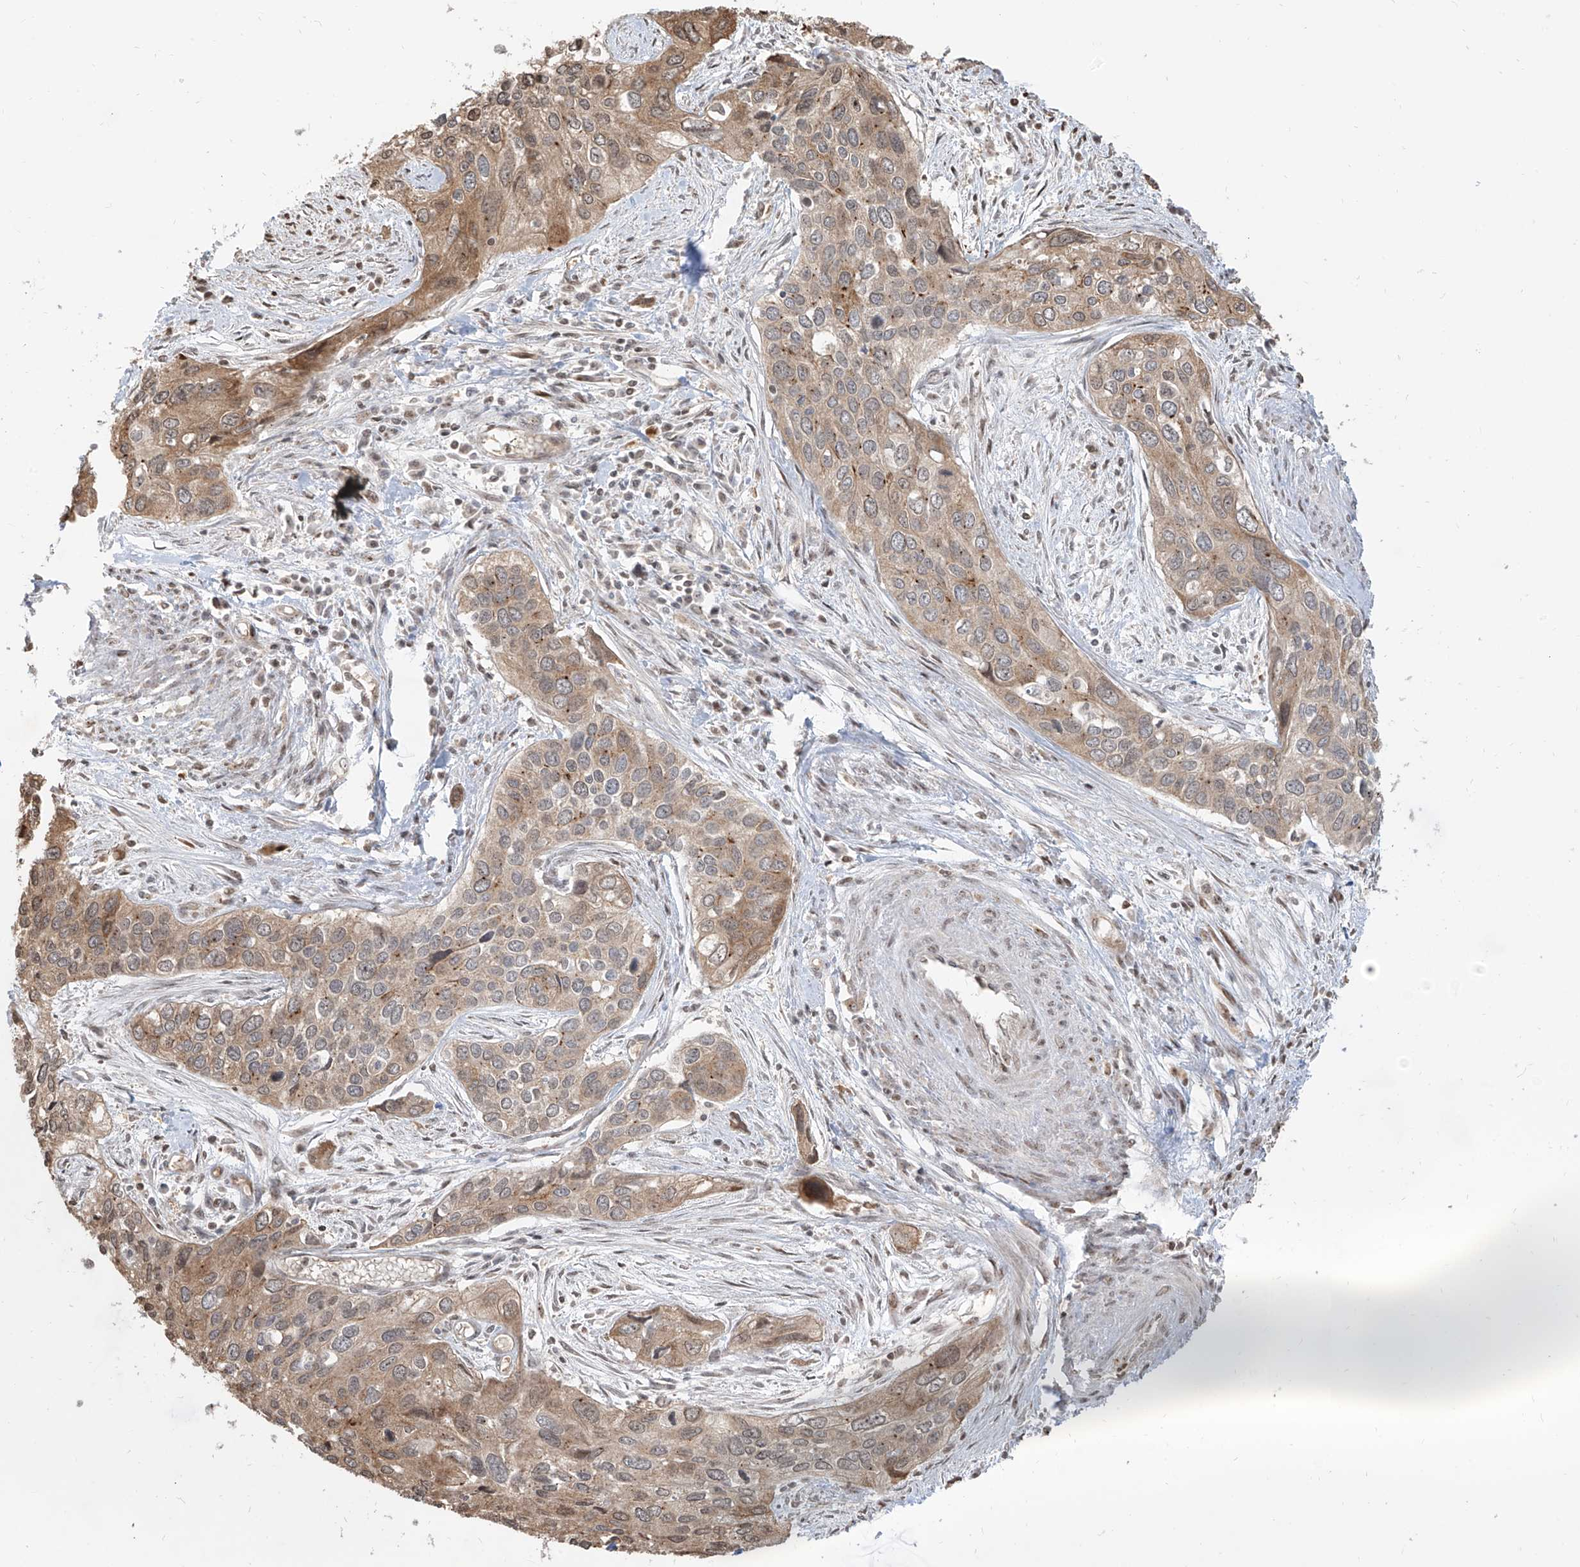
{"staining": {"intensity": "moderate", "quantity": "25%-75%", "location": "cytoplasmic/membranous"}, "tissue": "cervical cancer", "cell_type": "Tumor cells", "image_type": "cancer", "snomed": [{"axis": "morphology", "description": "Squamous cell carcinoma, NOS"}, {"axis": "topography", "description": "Cervix"}], "caption": "Cervical squamous cell carcinoma tissue shows moderate cytoplasmic/membranous expression in about 25%-75% of tumor cells Nuclei are stained in blue.", "gene": "VMP1", "patient": {"sex": "female", "age": 55}}